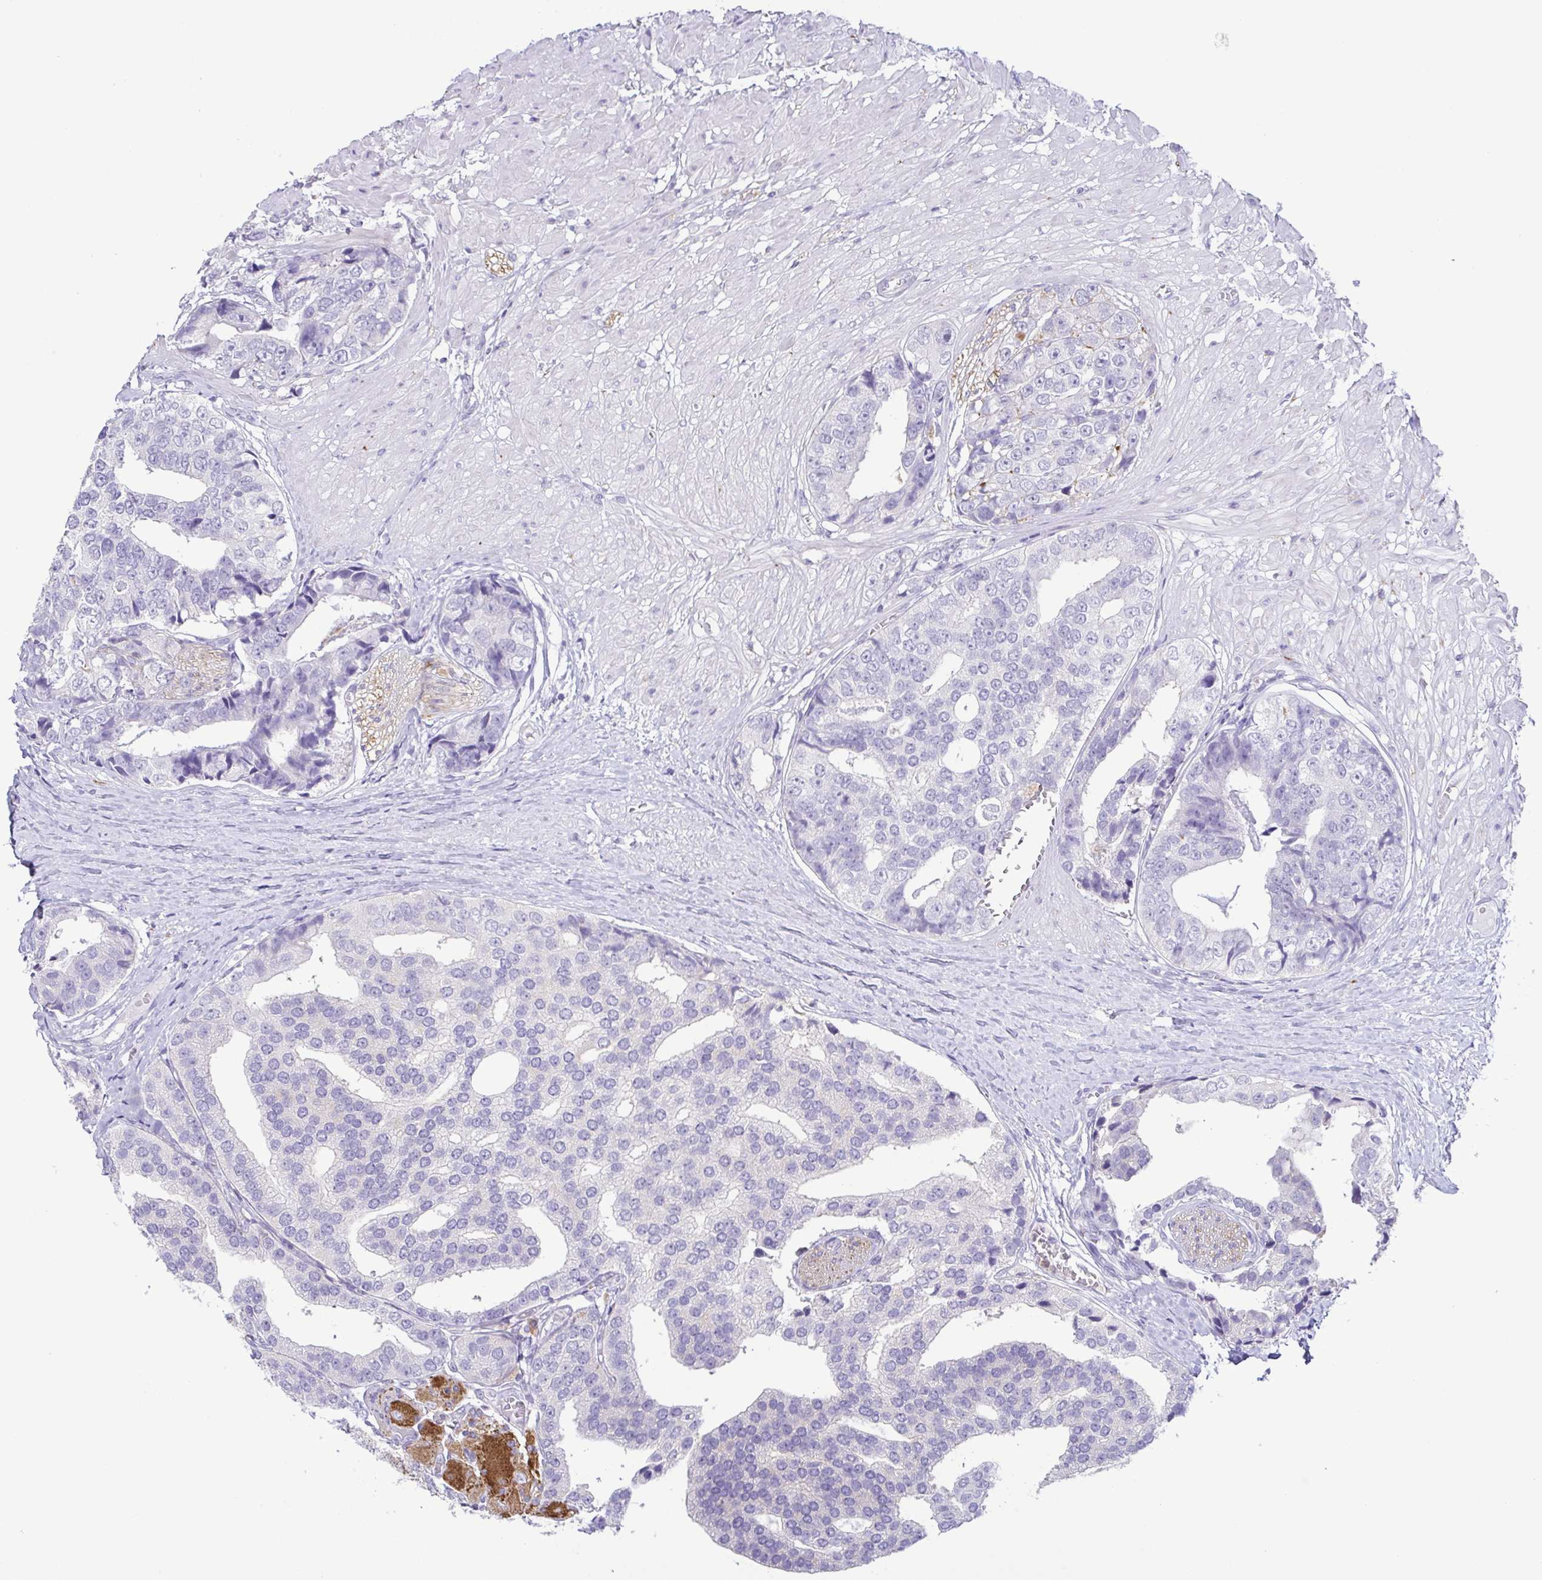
{"staining": {"intensity": "negative", "quantity": "none", "location": "none"}, "tissue": "prostate cancer", "cell_type": "Tumor cells", "image_type": "cancer", "snomed": [{"axis": "morphology", "description": "Adenocarcinoma, High grade"}, {"axis": "topography", "description": "Prostate"}], "caption": "Prostate cancer (adenocarcinoma (high-grade)) was stained to show a protein in brown. There is no significant positivity in tumor cells.", "gene": "ATP6V1G2", "patient": {"sex": "male", "age": 71}}